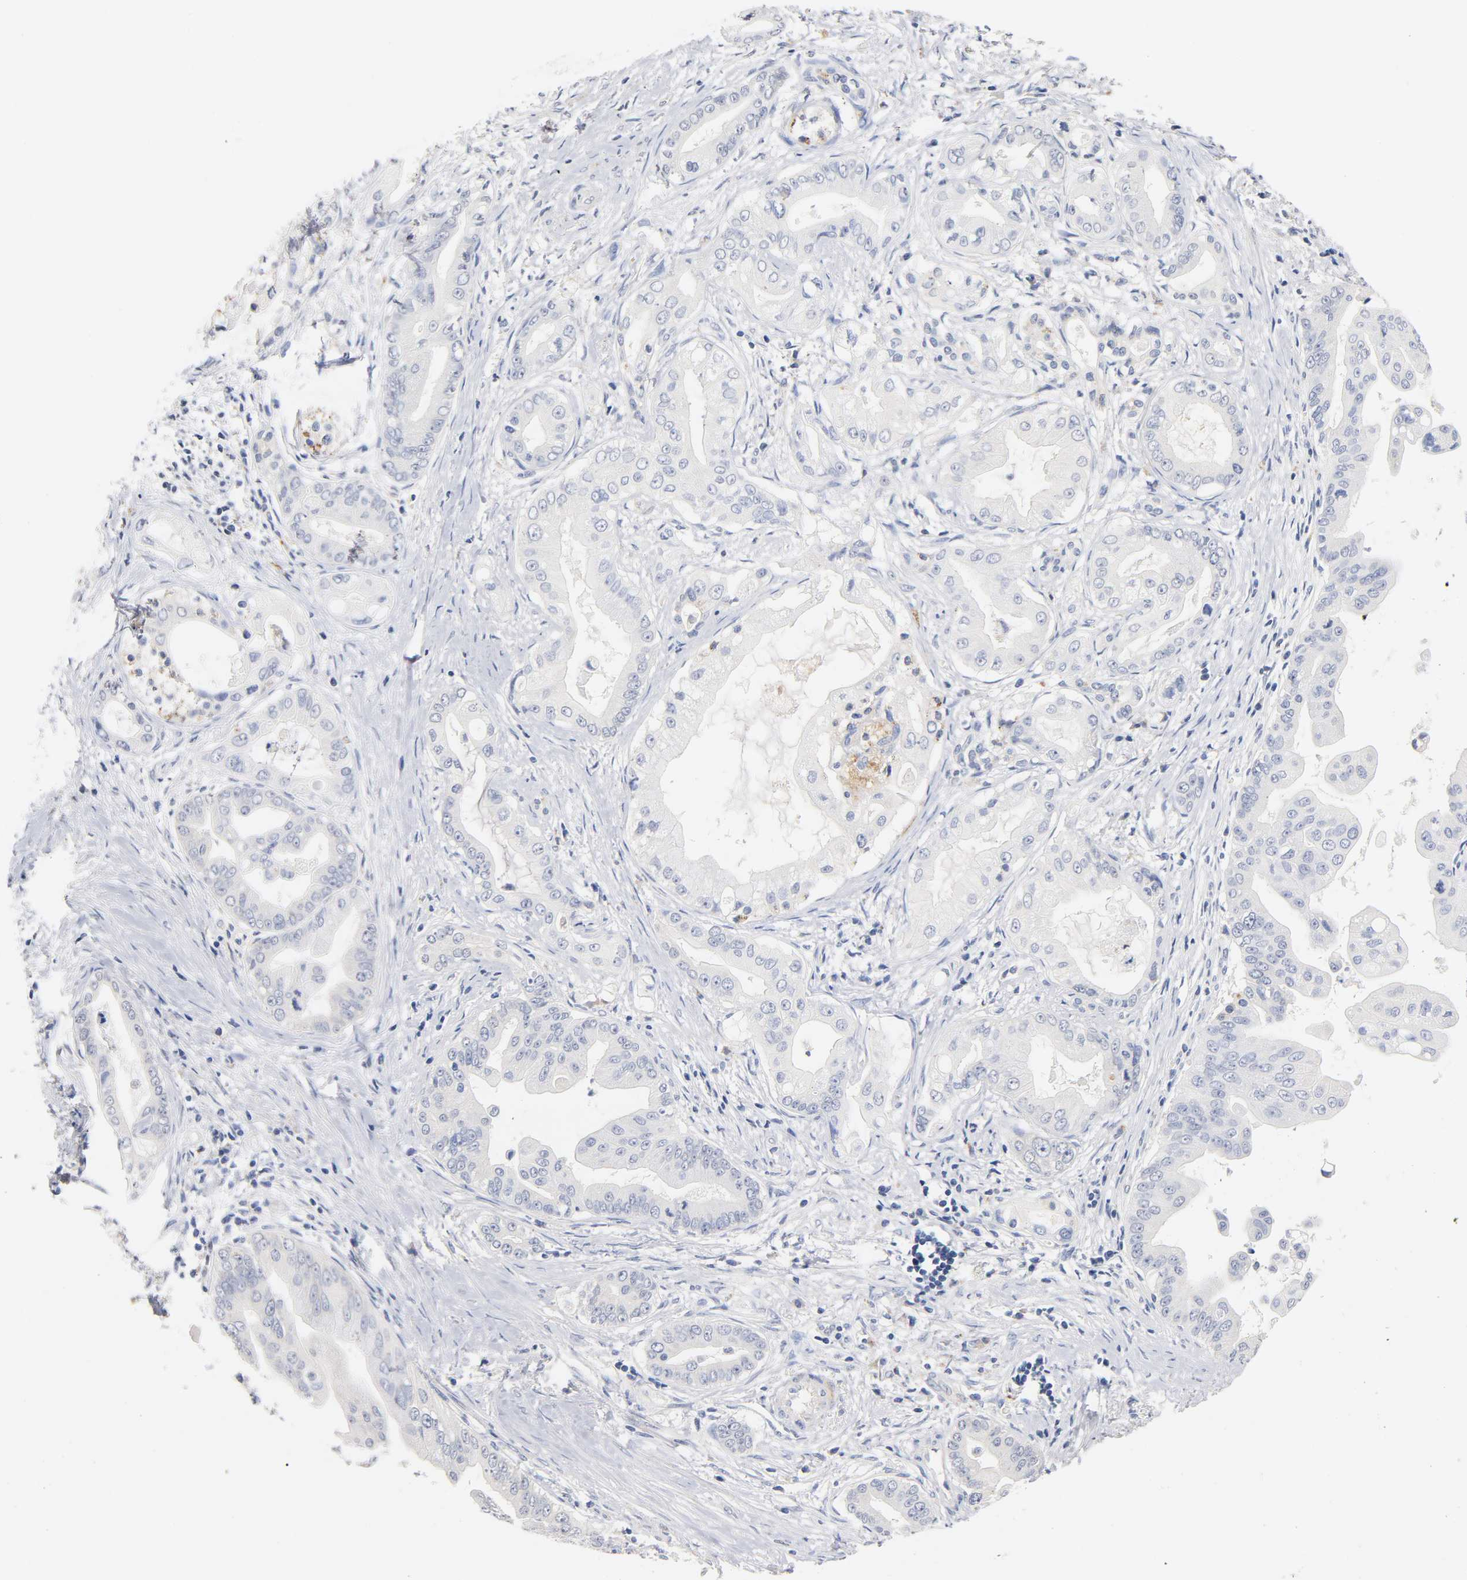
{"staining": {"intensity": "negative", "quantity": "none", "location": "none"}, "tissue": "pancreatic cancer", "cell_type": "Tumor cells", "image_type": "cancer", "snomed": [{"axis": "morphology", "description": "Adenocarcinoma, NOS"}, {"axis": "topography", "description": "Pancreas"}], "caption": "High power microscopy photomicrograph of an immunohistochemistry (IHC) histopathology image of pancreatic cancer, revealing no significant staining in tumor cells.", "gene": "SEMA5A", "patient": {"sex": "female", "age": 75}}